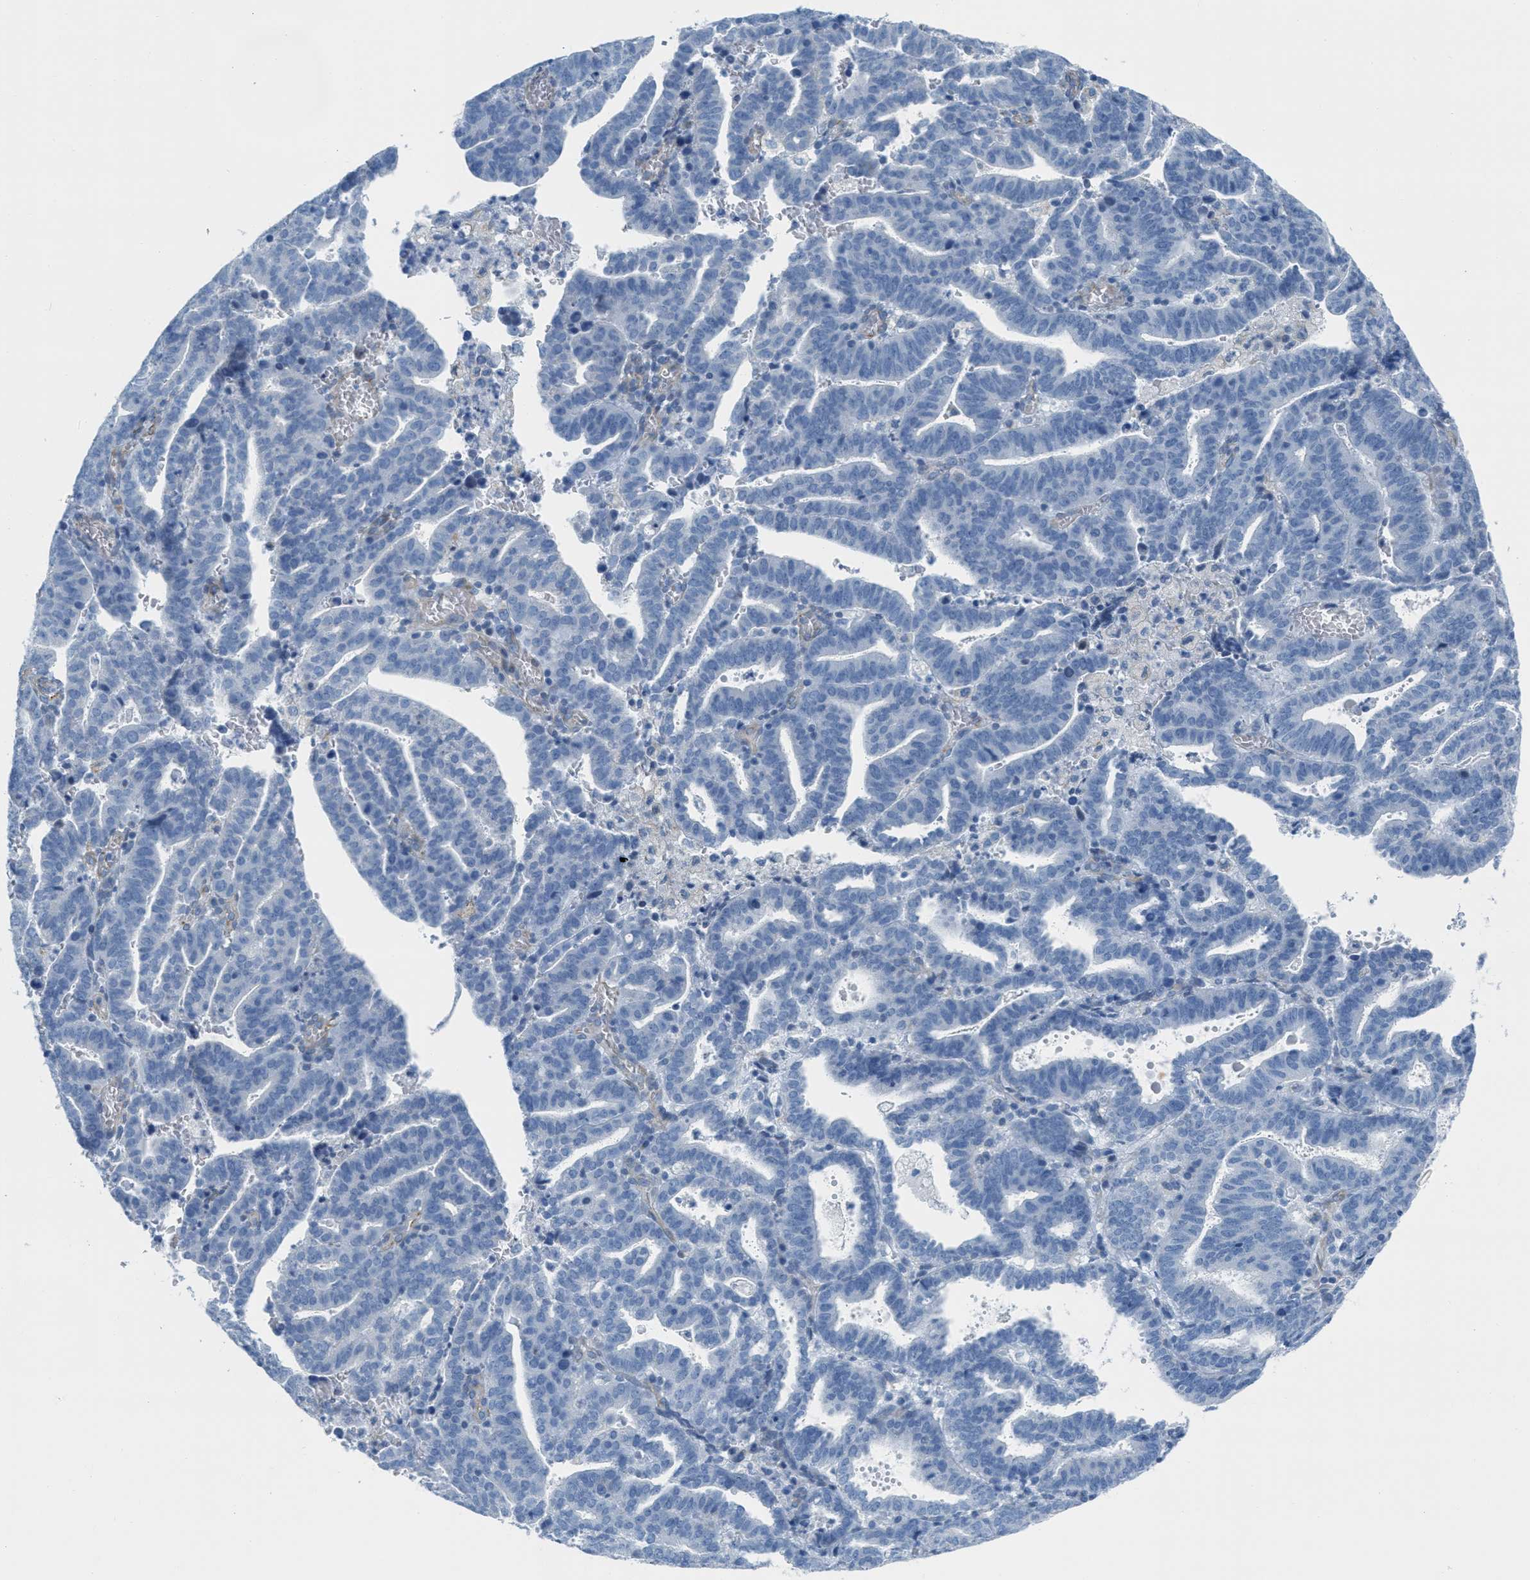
{"staining": {"intensity": "negative", "quantity": "none", "location": "none"}, "tissue": "endometrial cancer", "cell_type": "Tumor cells", "image_type": "cancer", "snomed": [{"axis": "morphology", "description": "Adenocarcinoma, NOS"}, {"axis": "topography", "description": "Uterus"}], "caption": "The photomicrograph reveals no staining of tumor cells in endometrial adenocarcinoma.", "gene": "SLC12A1", "patient": {"sex": "female", "age": 83}}